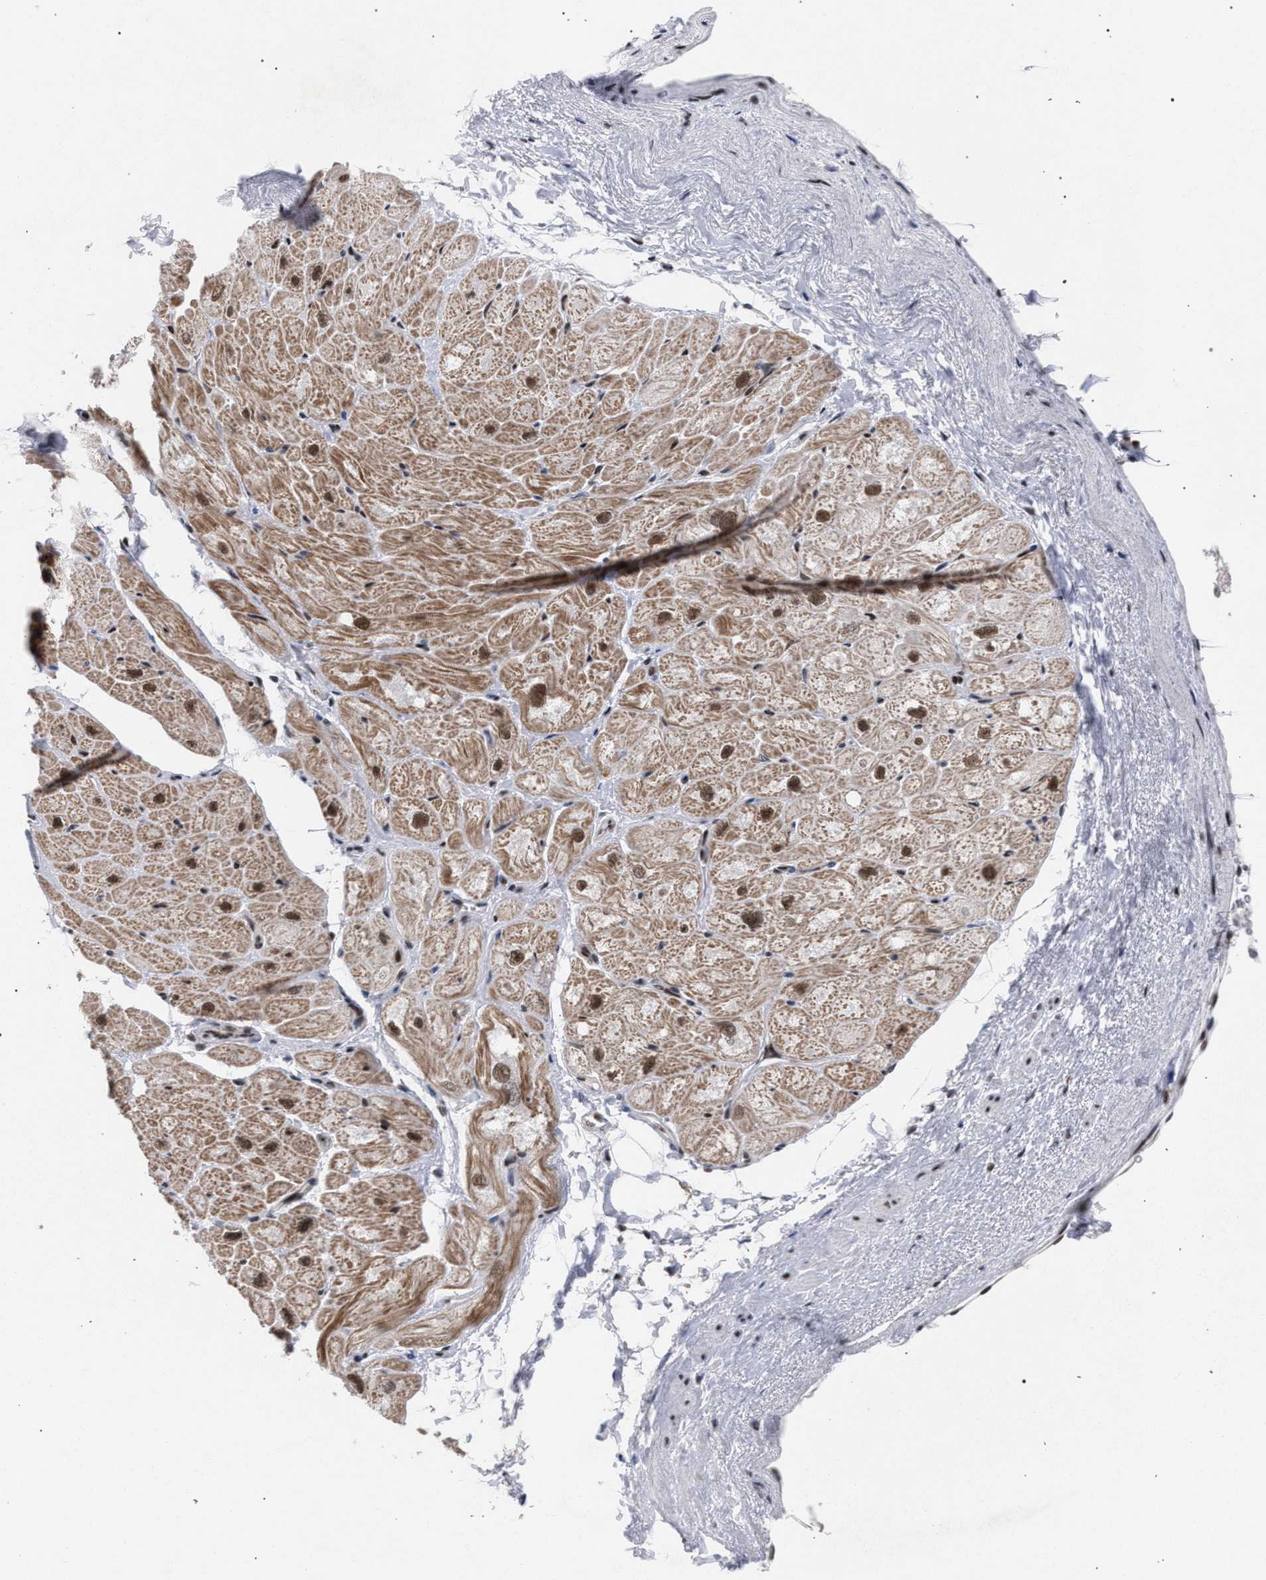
{"staining": {"intensity": "moderate", "quantity": "25%-75%", "location": "cytoplasmic/membranous,nuclear"}, "tissue": "heart muscle", "cell_type": "Cardiomyocytes", "image_type": "normal", "snomed": [{"axis": "morphology", "description": "Normal tissue, NOS"}, {"axis": "topography", "description": "Heart"}], "caption": "Moderate cytoplasmic/membranous,nuclear staining is seen in approximately 25%-75% of cardiomyocytes in benign heart muscle. (Stains: DAB in brown, nuclei in blue, Microscopy: brightfield microscopy at high magnification).", "gene": "SCAF4", "patient": {"sex": "male", "age": 49}}